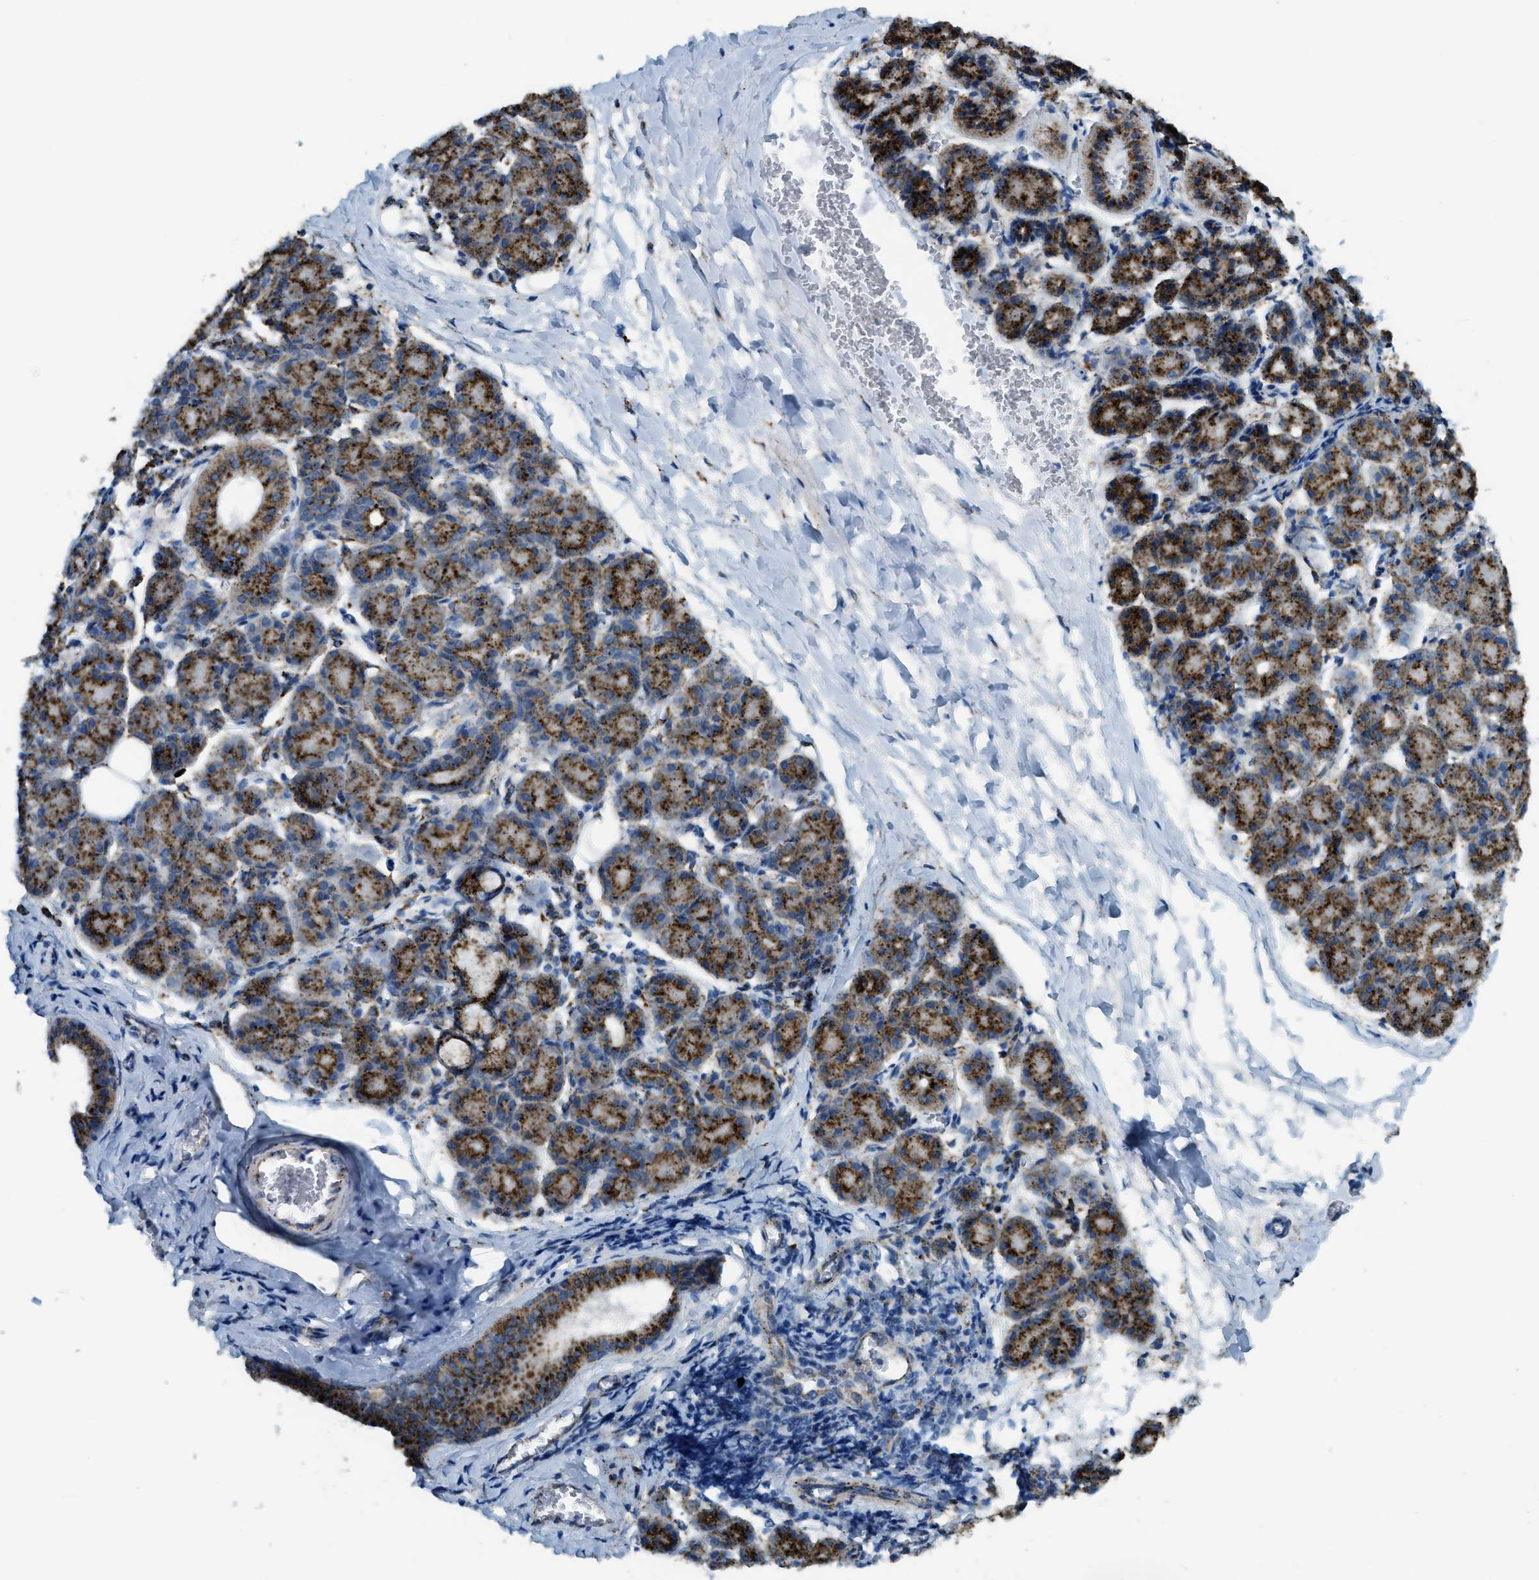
{"staining": {"intensity": "strong", "quantity": ">75%", "location": "cytoplasmic/membranous"}, "tissue": "salivary gland", "cell_type": "Glandular cells", "image_type": "normal", "snomed": [{"axis": "morphology", "description": "Normal tissue, NOS"}, {"axis": "morphology", "description": "Inflammation, NOS"}, {"axis": "topography", "description": "Lymph node"}, {"axis": "topography", "description": "Salivary gland"}], "caption": "Immunohistochemical staining of benign human salivary gland demonstrates >75% levels of strong cytoplasmic/membranous protein expression in about >75% of glandular cells. The protein is stained brown, and the nuclei are stained in blue (DAB (3,3'-diaminobenzidine) IHC with brightfield microscopy, high magnification).", "gene": "SCARB2", "patient": {"sex": "male", "age": 3}}